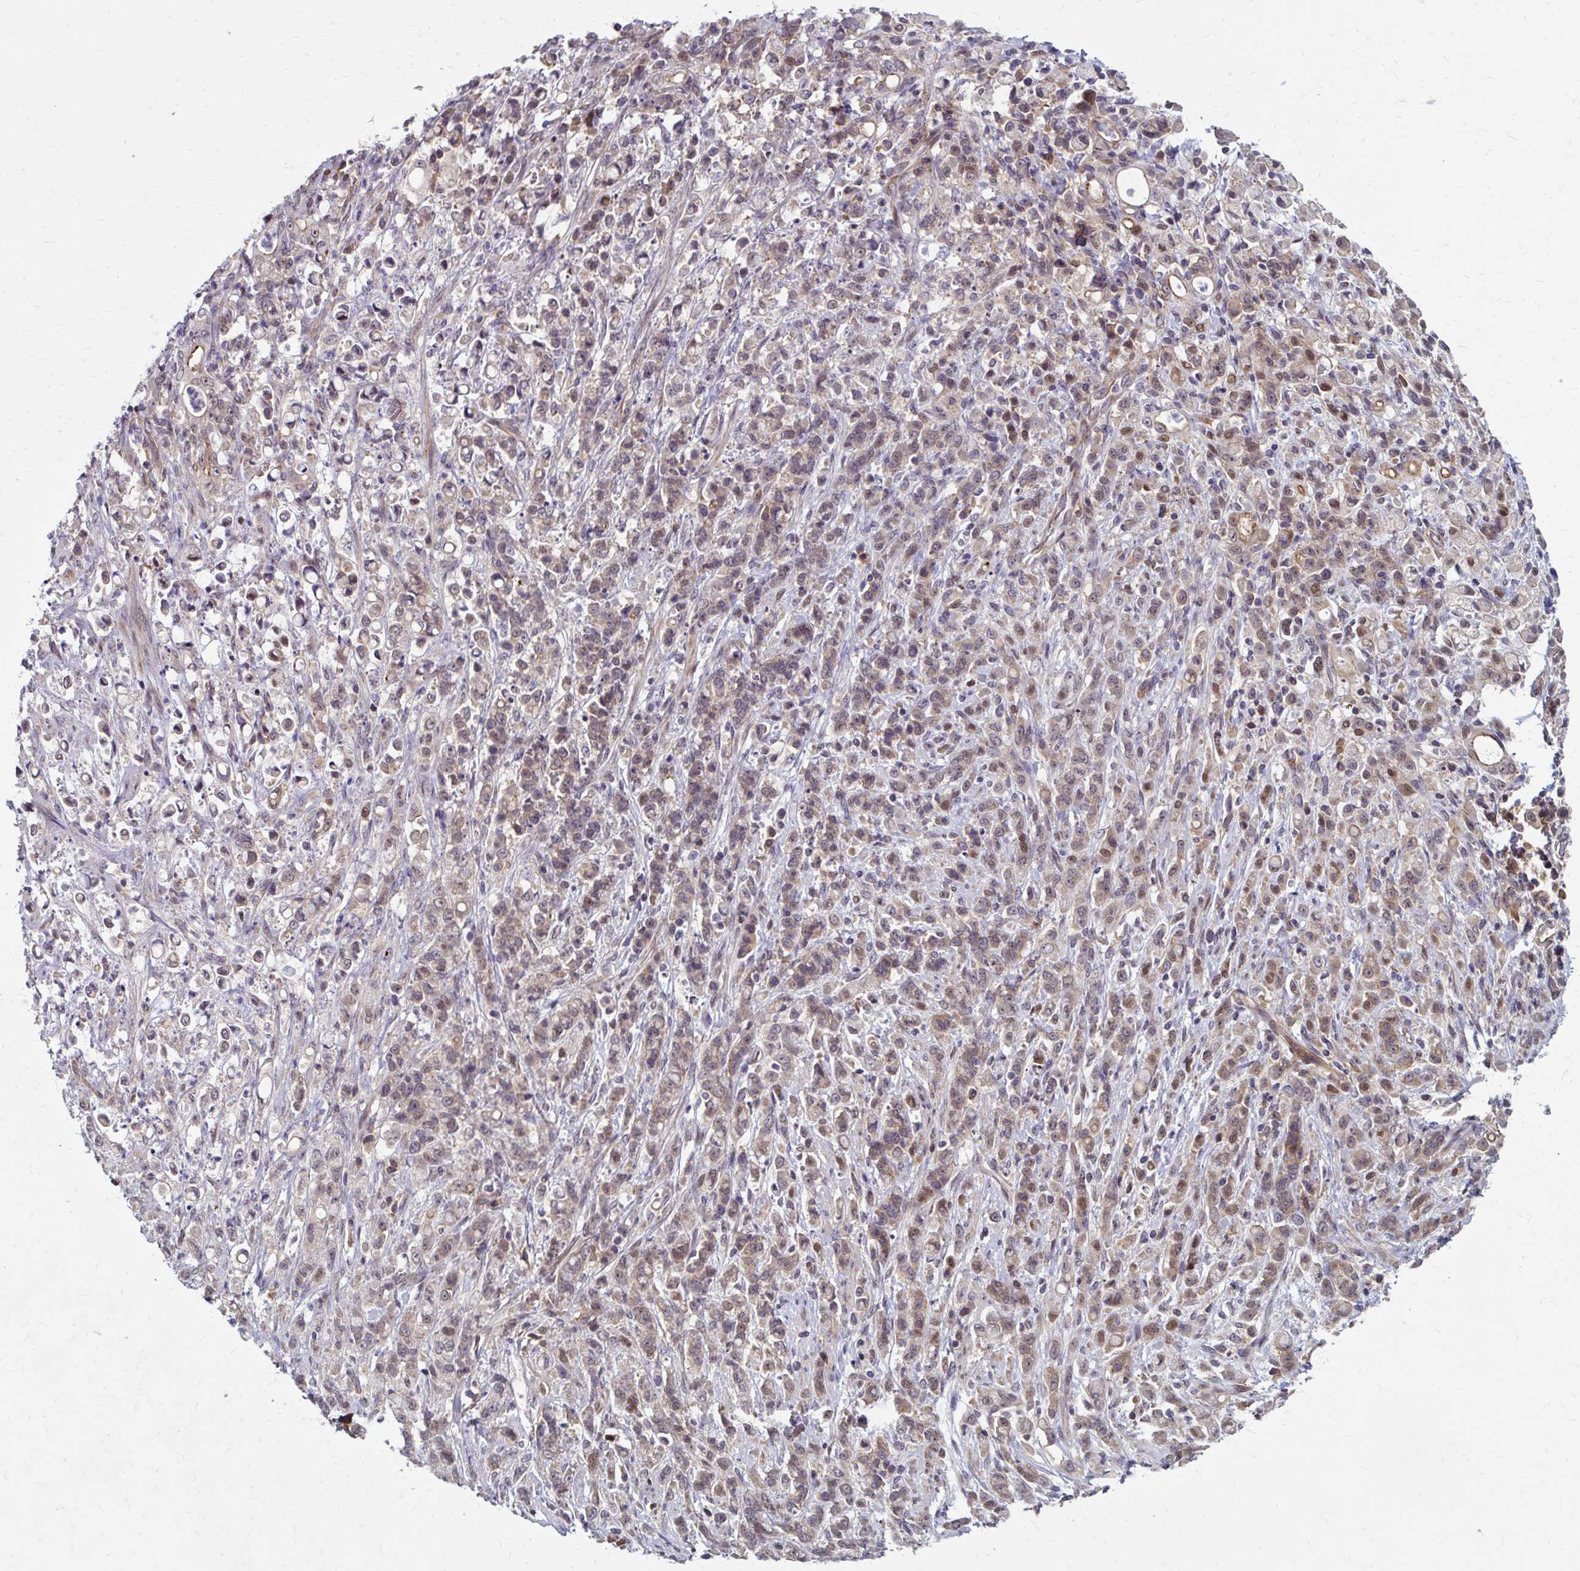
{"staining": {"intensity": "weak", "quantity": "25%-75%", "location": "cytoplasmic/membranous"}, "tissue": "stomach cancer", "cell_type": "Tumor cells", "image_type": "cancer", "snomed": [{"axis": "morphology", "description": "Adenocarcinoma, NOS"}, {"axis": "topography", "description": "Stomach"}], "caption": "Protein positivity by immunohistochemistry (IHC) displays weak cytoplasmic/membranous positivity in about 25%-75% of tumor cells in adenocarcinoma (stomach).", "gene": "ZNF555", "patient": {"sex": "female", "age": 60}}